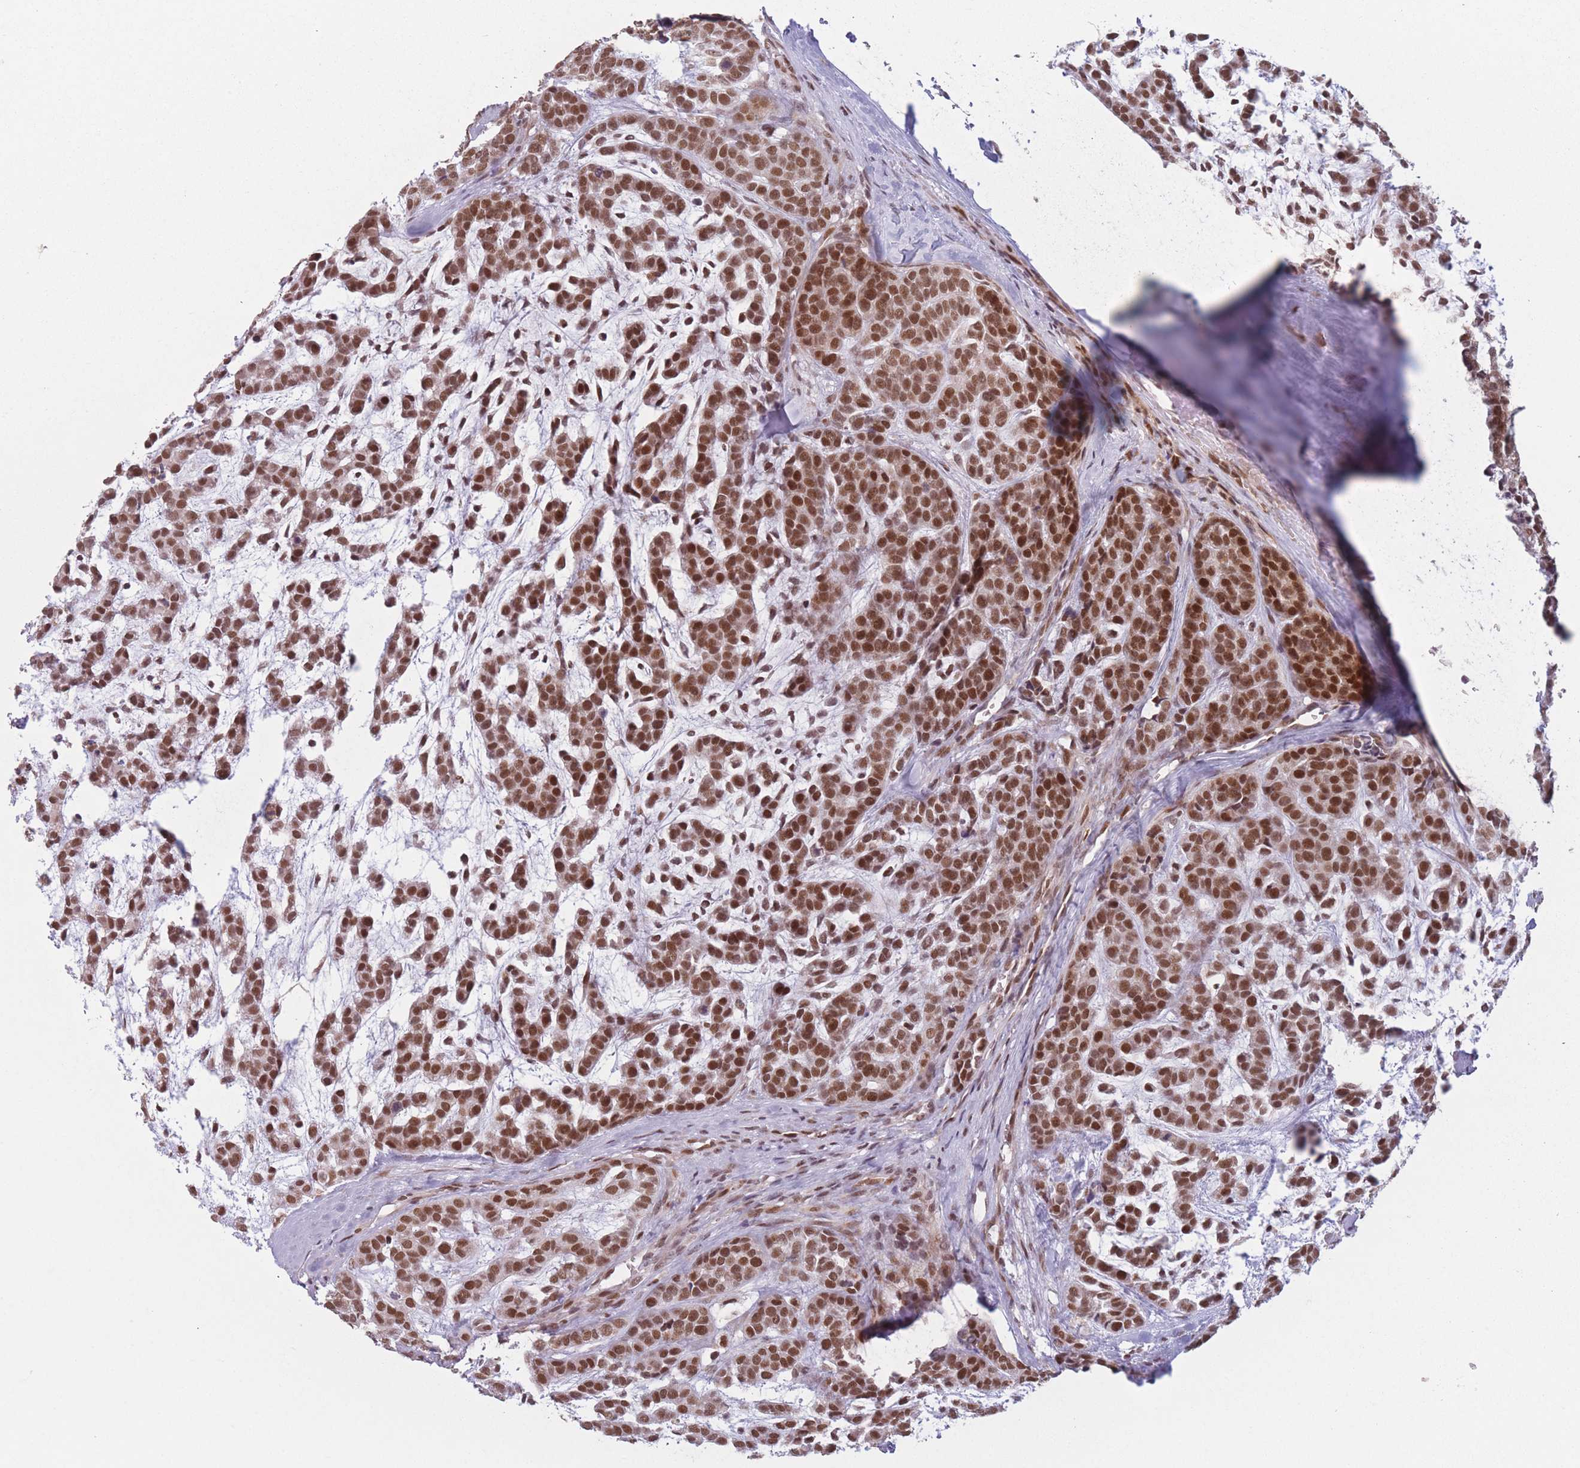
{"staining": {"intensity": "strong", "quantity": ">75%", "location": "nuclear"}, "tissue": "head and neck cancer", "cell_type": "Tumor cells", "image_type": "cancer", "snomed": [{"axis": "morphology", "description": "Adenocarcinoma, NOS"}, {"axis": "morphology", "description": "Adenoma, NOS"}, {"axis": "topography", "description": "Head-Neck"}], "caption": "The micrograph exhibits immunohistochemical staining of adenocarcinoma (head and neck). There is strong nuclear staining is seen in approximately >75% of tumor cells.", "gene": "SUPT6H", "patient": {"sex": "female", "age": 55}}